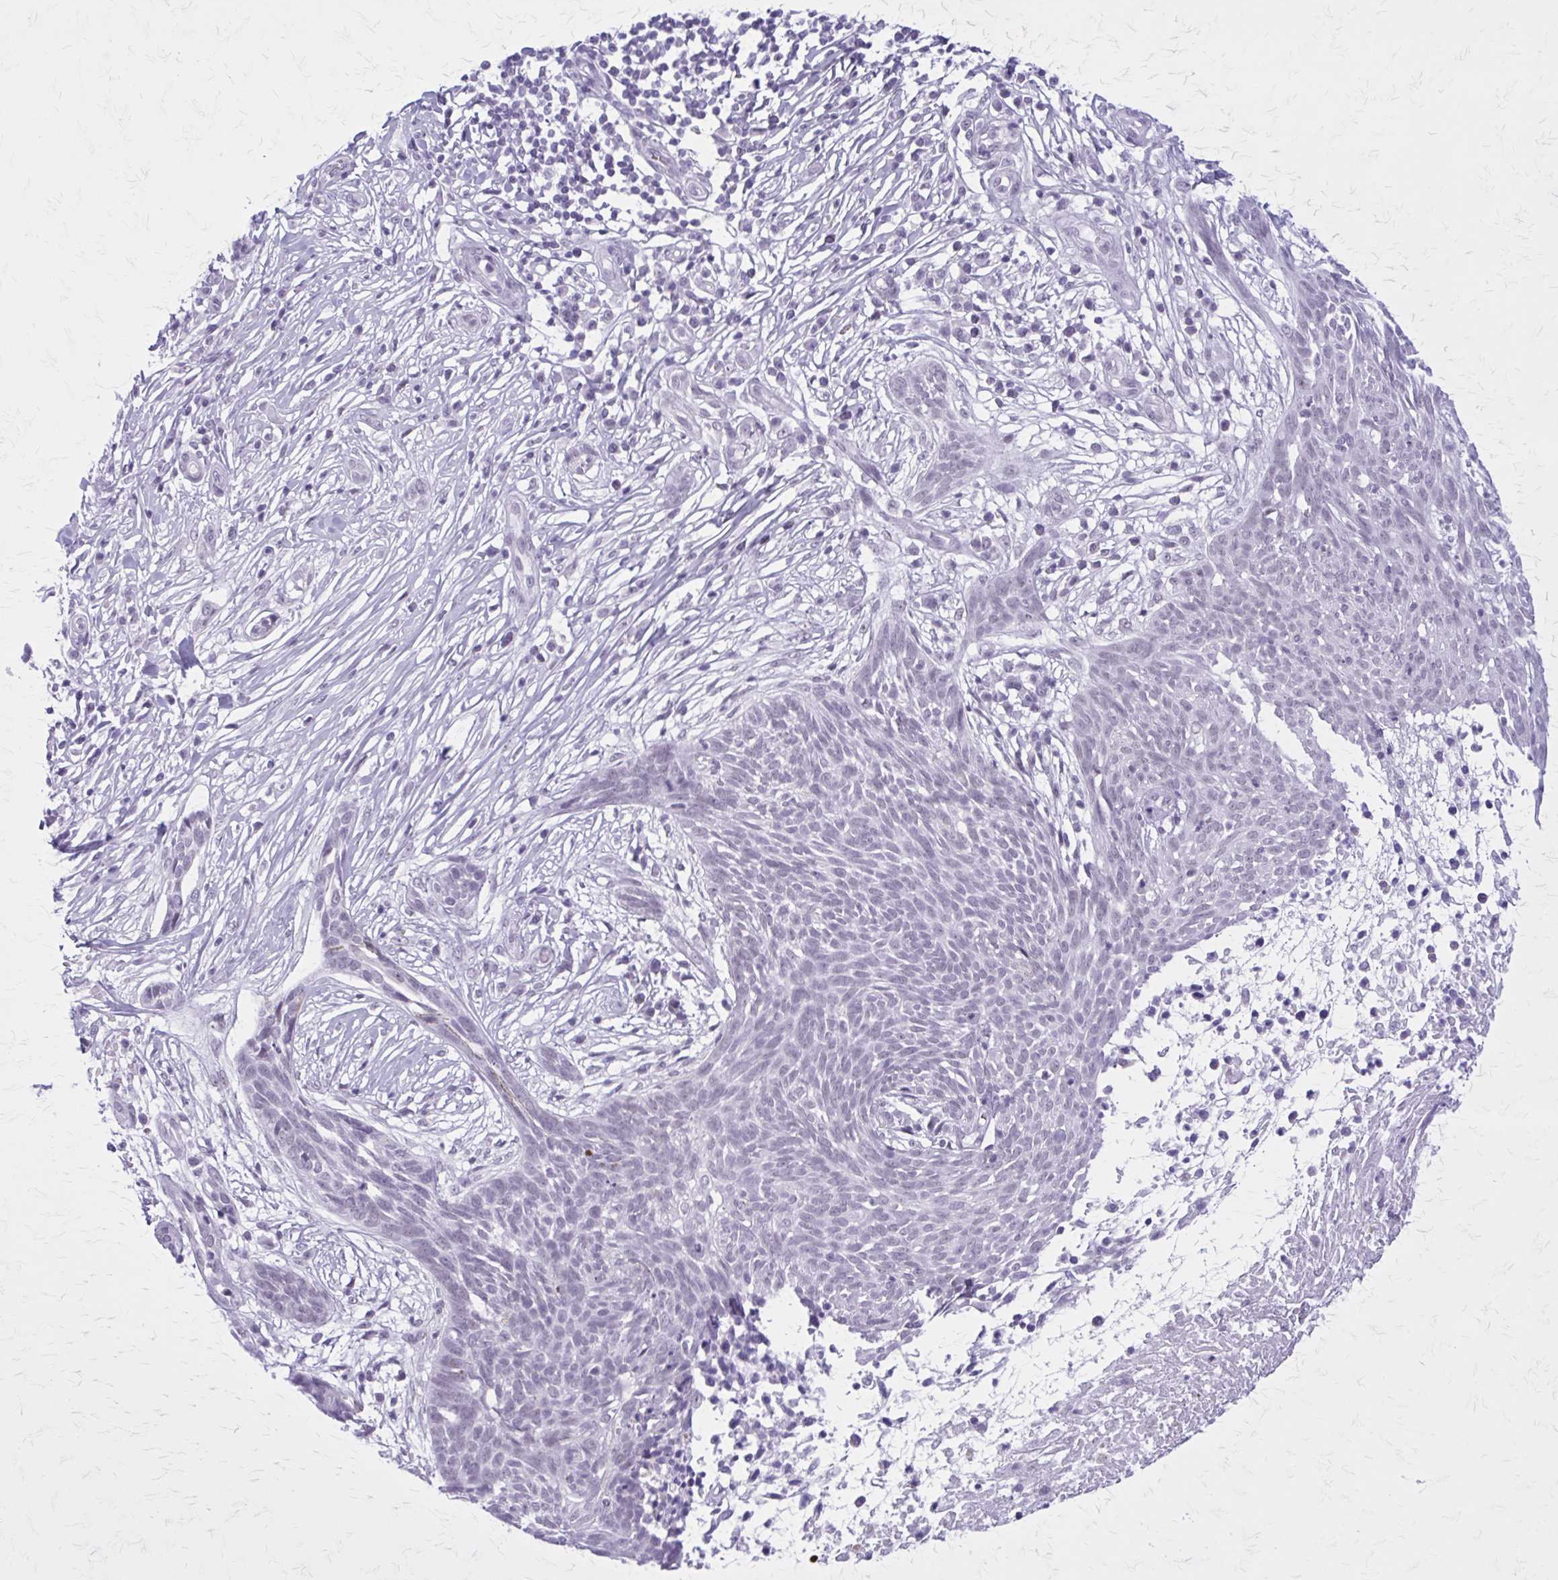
{"staining": {"intensity": "negative", "quantity": "none", "location": "none"}, "tissue": "skin cancer", "cell_type": "Tumor cells", "image_type": "cancer", "snomed": [{"axis": "morphology", "description": "Basal cell carcinoma"}, {"axis": "topography", "description": "Skin"}, {"axis": "topography", "description": "Skin, foot"}], "caption": "Tumor cells are negative for brown protein staining in skin basal cell carcinoma.", "gene": "GAD1", "patient": {"sex": "female", "age": 86}}